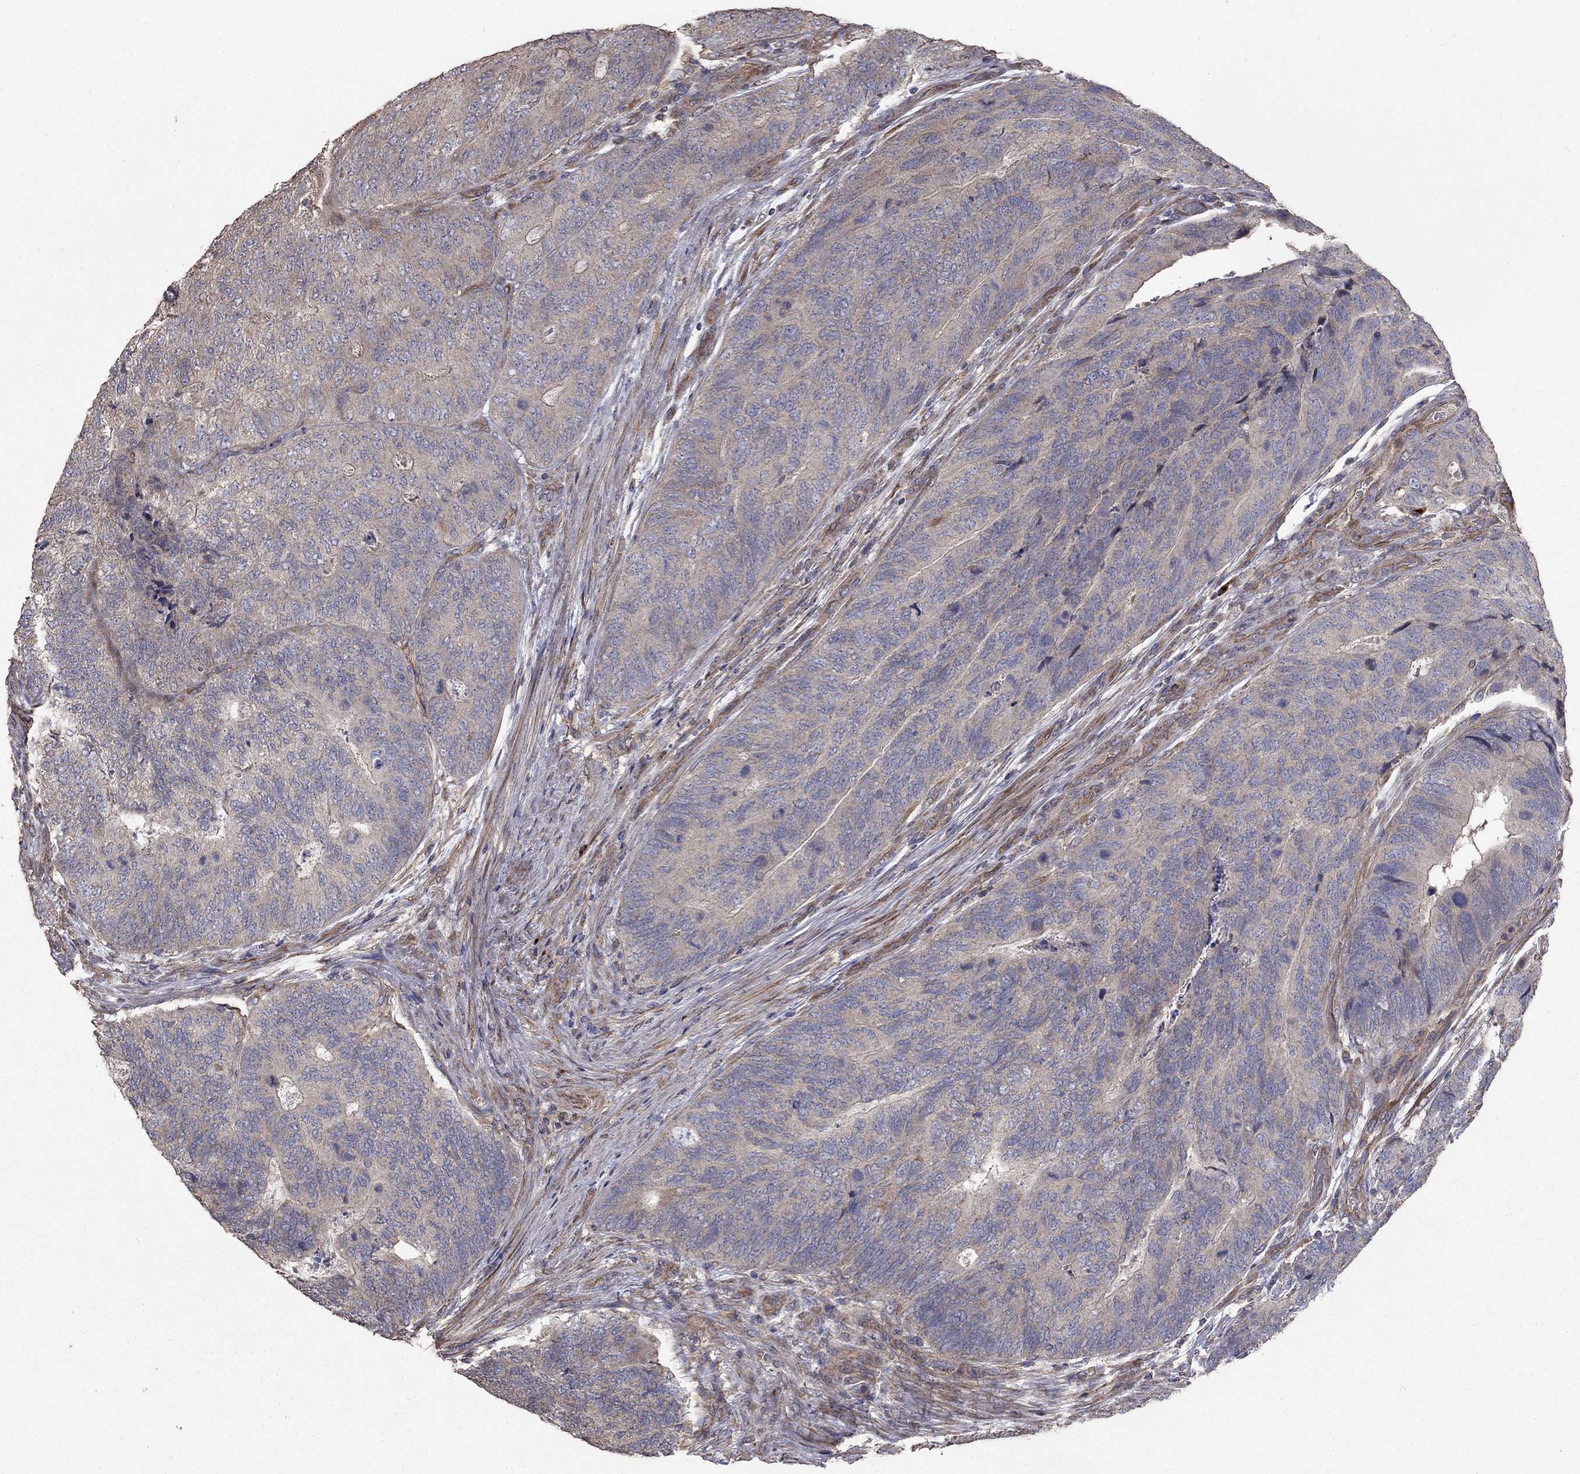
{"staining": {"intensity": "negative", "quantity": "none", "location": "none"}, "tissue": "colorectal cancer", "cell_type": "Tumor cells", "image_type": "cancer", "snomed": [{"axis": "morphology", "description": "Adenocarcinoma, NOS"}, {"axis": "topography", "description": "Colon"}], "caption": "The immunohistochemistry histopathology image has no significant positivity in tumor cells of adenocarcinoma (colorectal) tissue. (Brightfield microscopy of DAB immunohistochemistry (IHC) at high magnification).", "gene": "FLT4", "patient": {"sex": "female", "age": 67}}